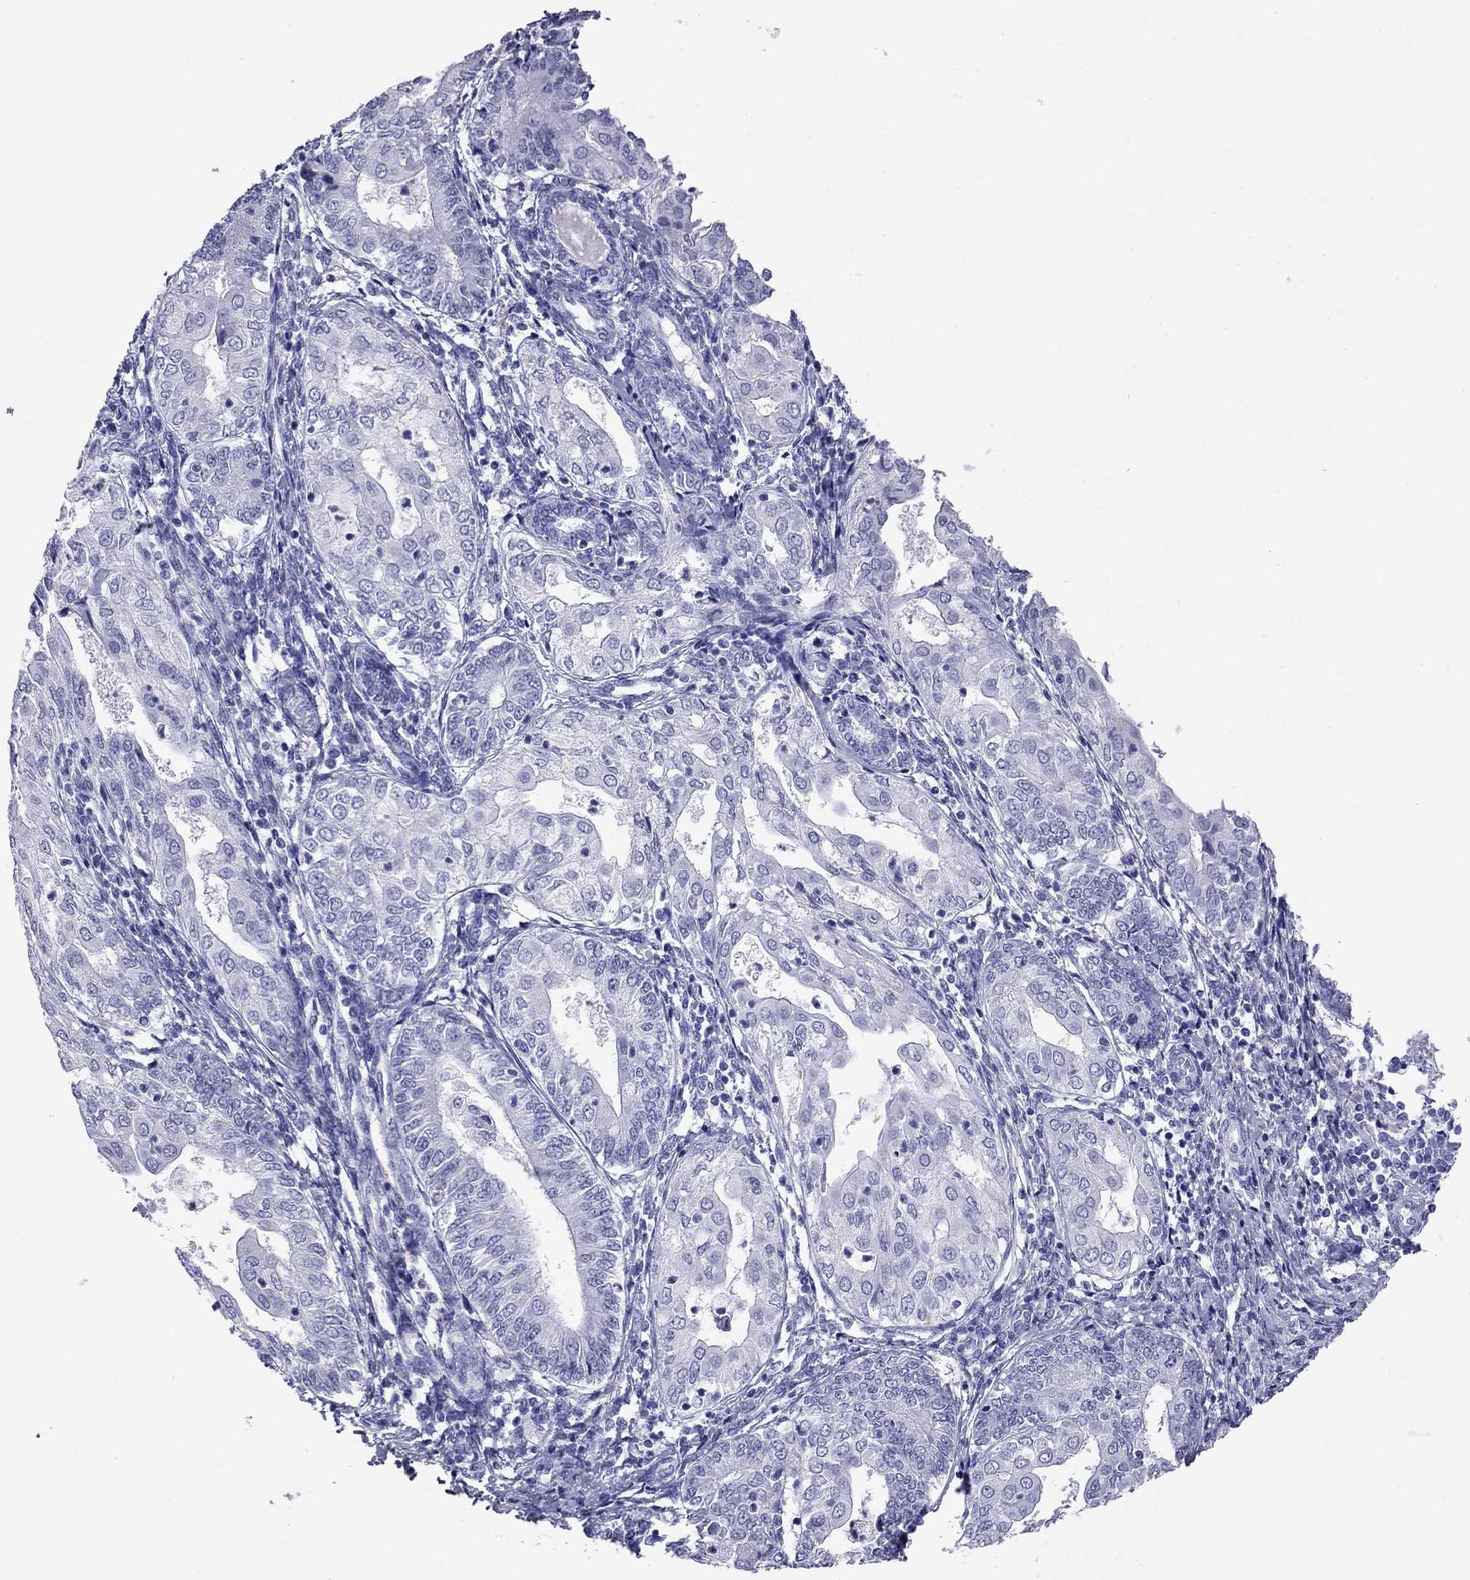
{"staining": {"intensity": "negative", "quantity": "none", "location": "none"}, "tissue": "endometrial cancer", "cell_type": "Tumor cells", "image_type": "cancer", "snomed": [{"axis": "morphology", "description": "Adenocarcinoma, NOS"}, {"axis": "topography", "description": "Endometrium"}], "caption": "IHC photomicrograph of neoplastic tissue: human endometrial cancer (adenocarcinoma) stained with DAB demonstrates no significant protein positivity in tumor cells. (DAB (3,3'-diaminobenzidine) immunohistochemistry (IHC) with hematoxylin counter stain).", "gene": "ODF4", "patient": {"sex": "female", "age": 68}}